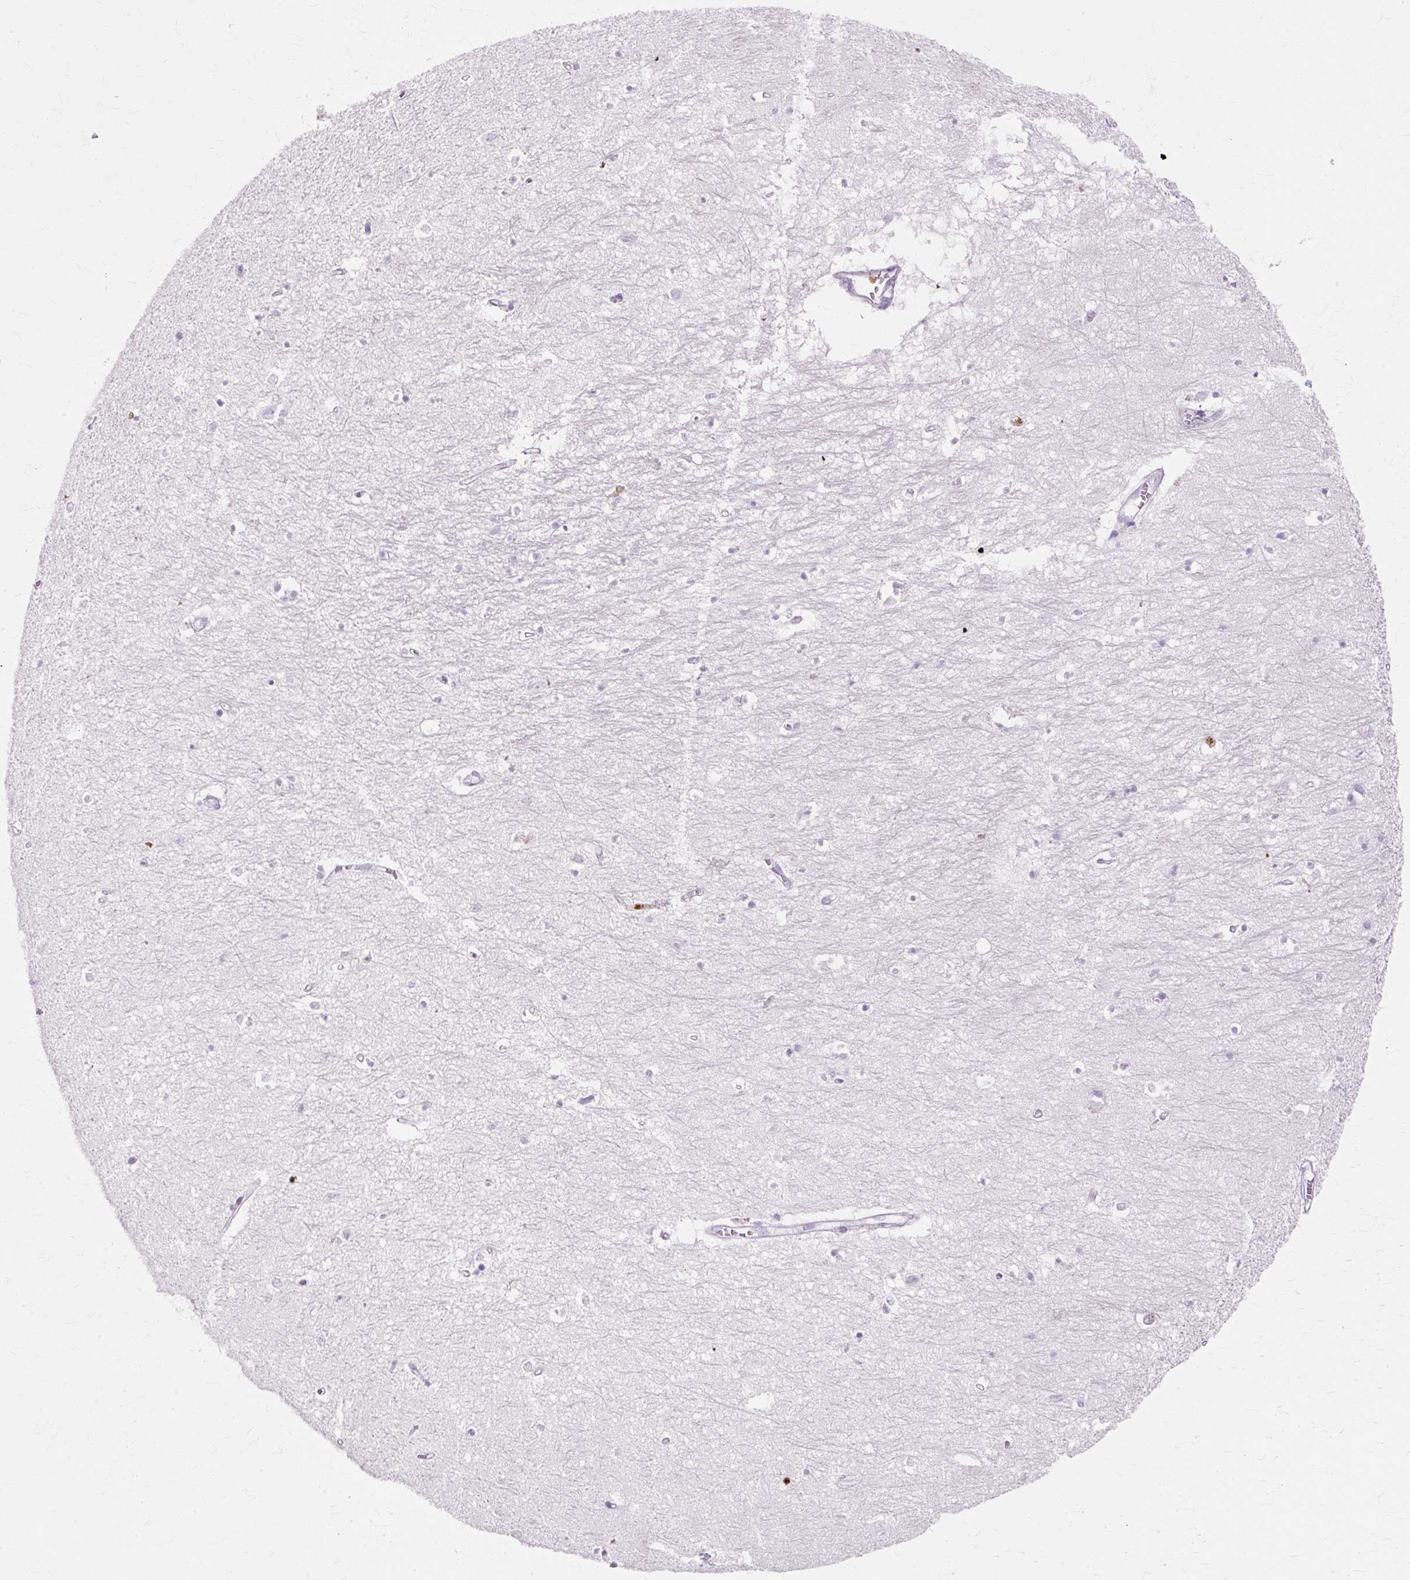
{"staining": {"intensity": "negative", "quantity": "none", "location": "none"}, "tissue": "hippocampus", "cell_type": "Glial cells", "image_type": "normal", "snomed": [{"axis": "morphology", "description": "Normal tissue, NOS"}, {"axis": "topography", "description": "Hippocampus"}], "caption": "Protein analysis of unremarkable hippocampus reveals no significant staining in glial cells.", "gene": "DEFA1B", "patient": {"sex": "female", "age": 64}}